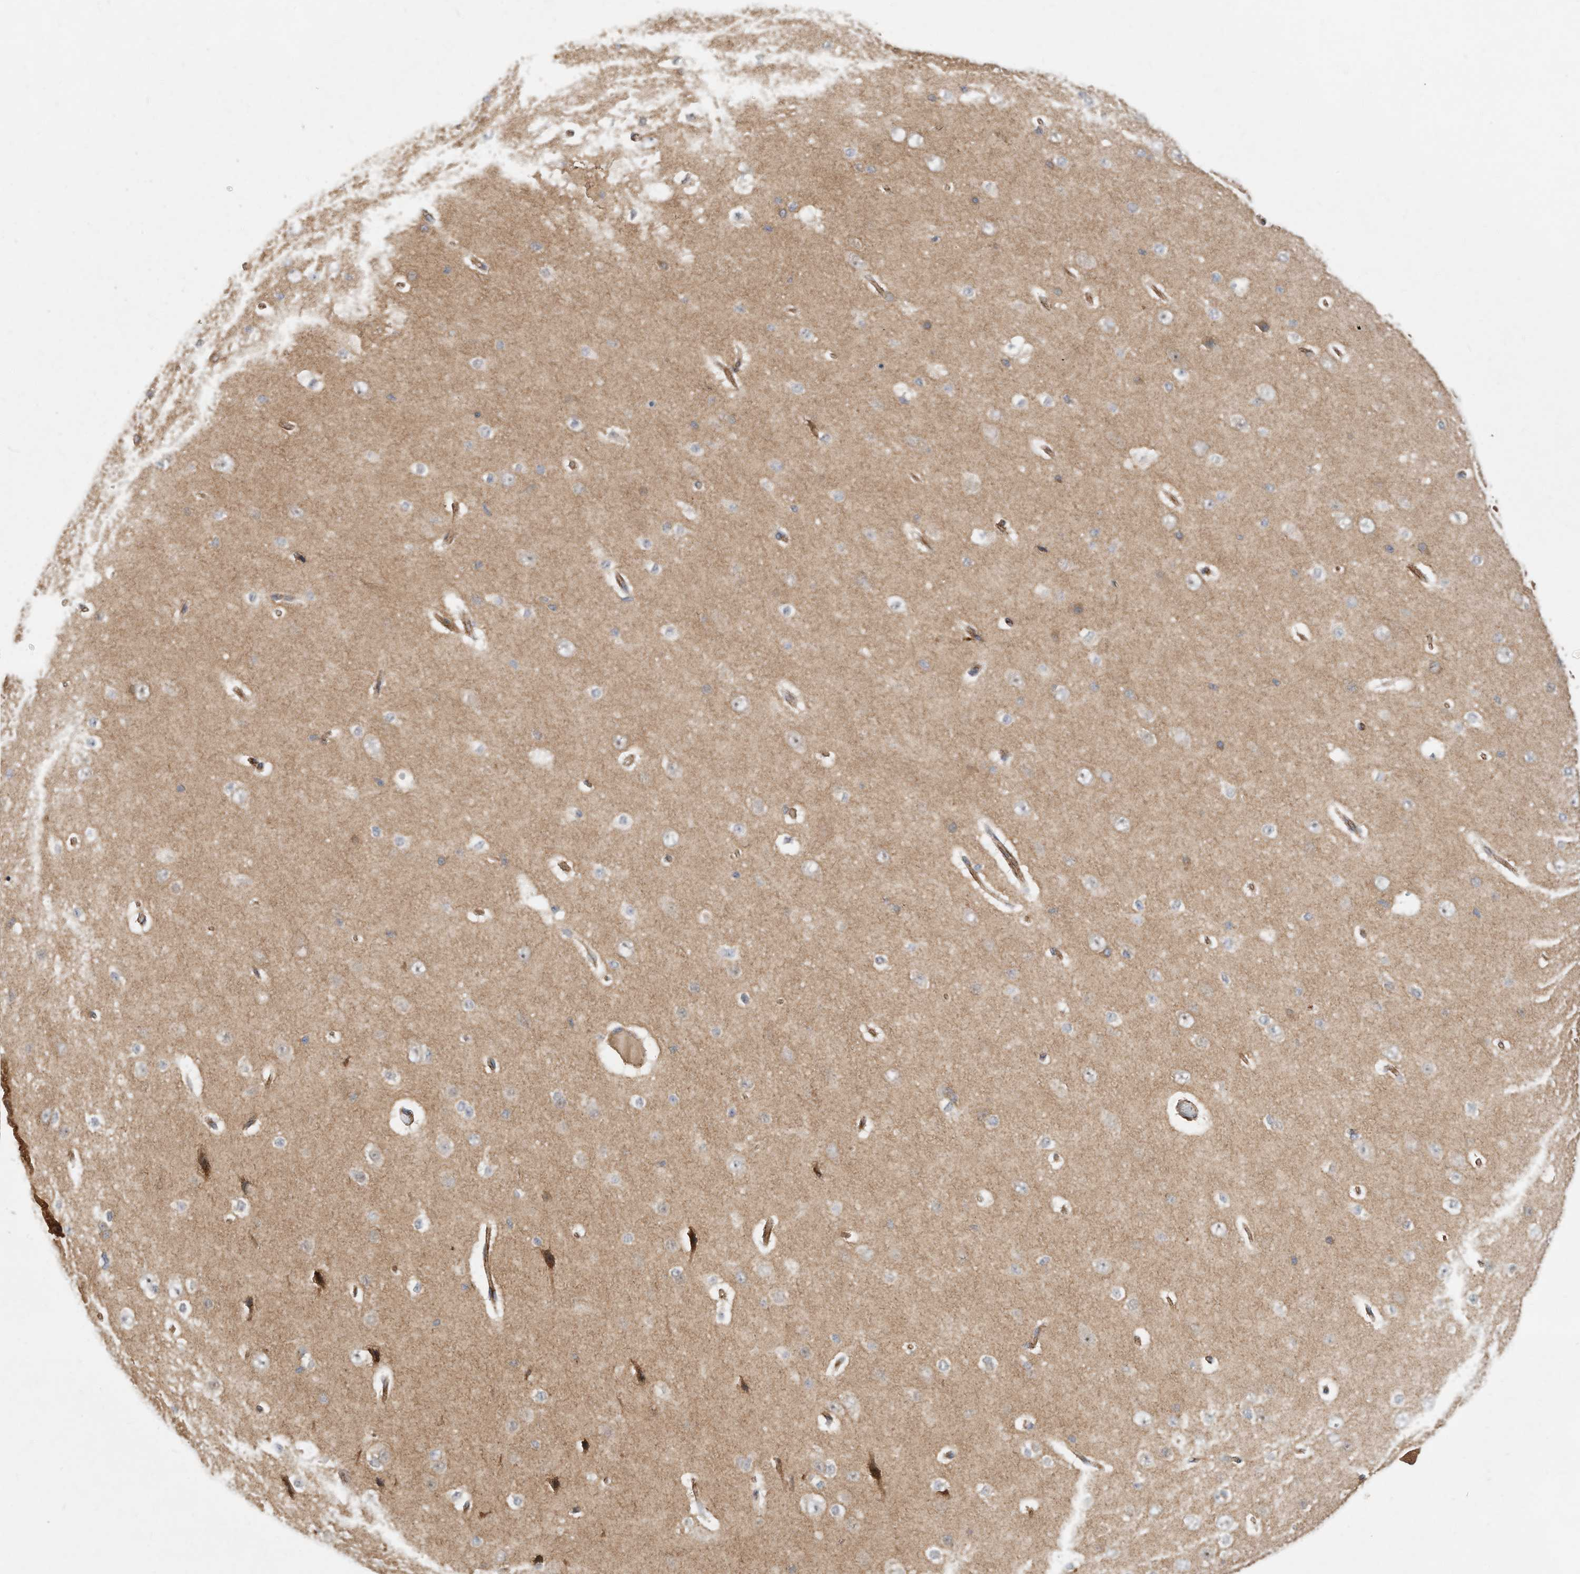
{"staining": {"intensity": "moderate", "quantity": ">75%", "location": "cytoplasmic/membranous"}, "tissue": "cerebral cortex", "cell_type": "Endothelial cells", "image_type": "normal", "snomed": [{"axis": "morphology", "description": "Normal tissue, NOS"}, {"axis": "morphology", "description": "Developmental malformation"}, {"axis": "topography", "description": "Cerebral cortex"}], "caption": "Immunohistochemistry (IHC) of benign cerebral cortex exhibits medium levels of moderate cytoplasmic/membranous positivity in approximately >75% of endothelial cells. (brown staining indicates protein expression, while blue staining denotes nuclei).", "gene": "CPAMD8", "patient": {"sex": "female", "age": 30}}